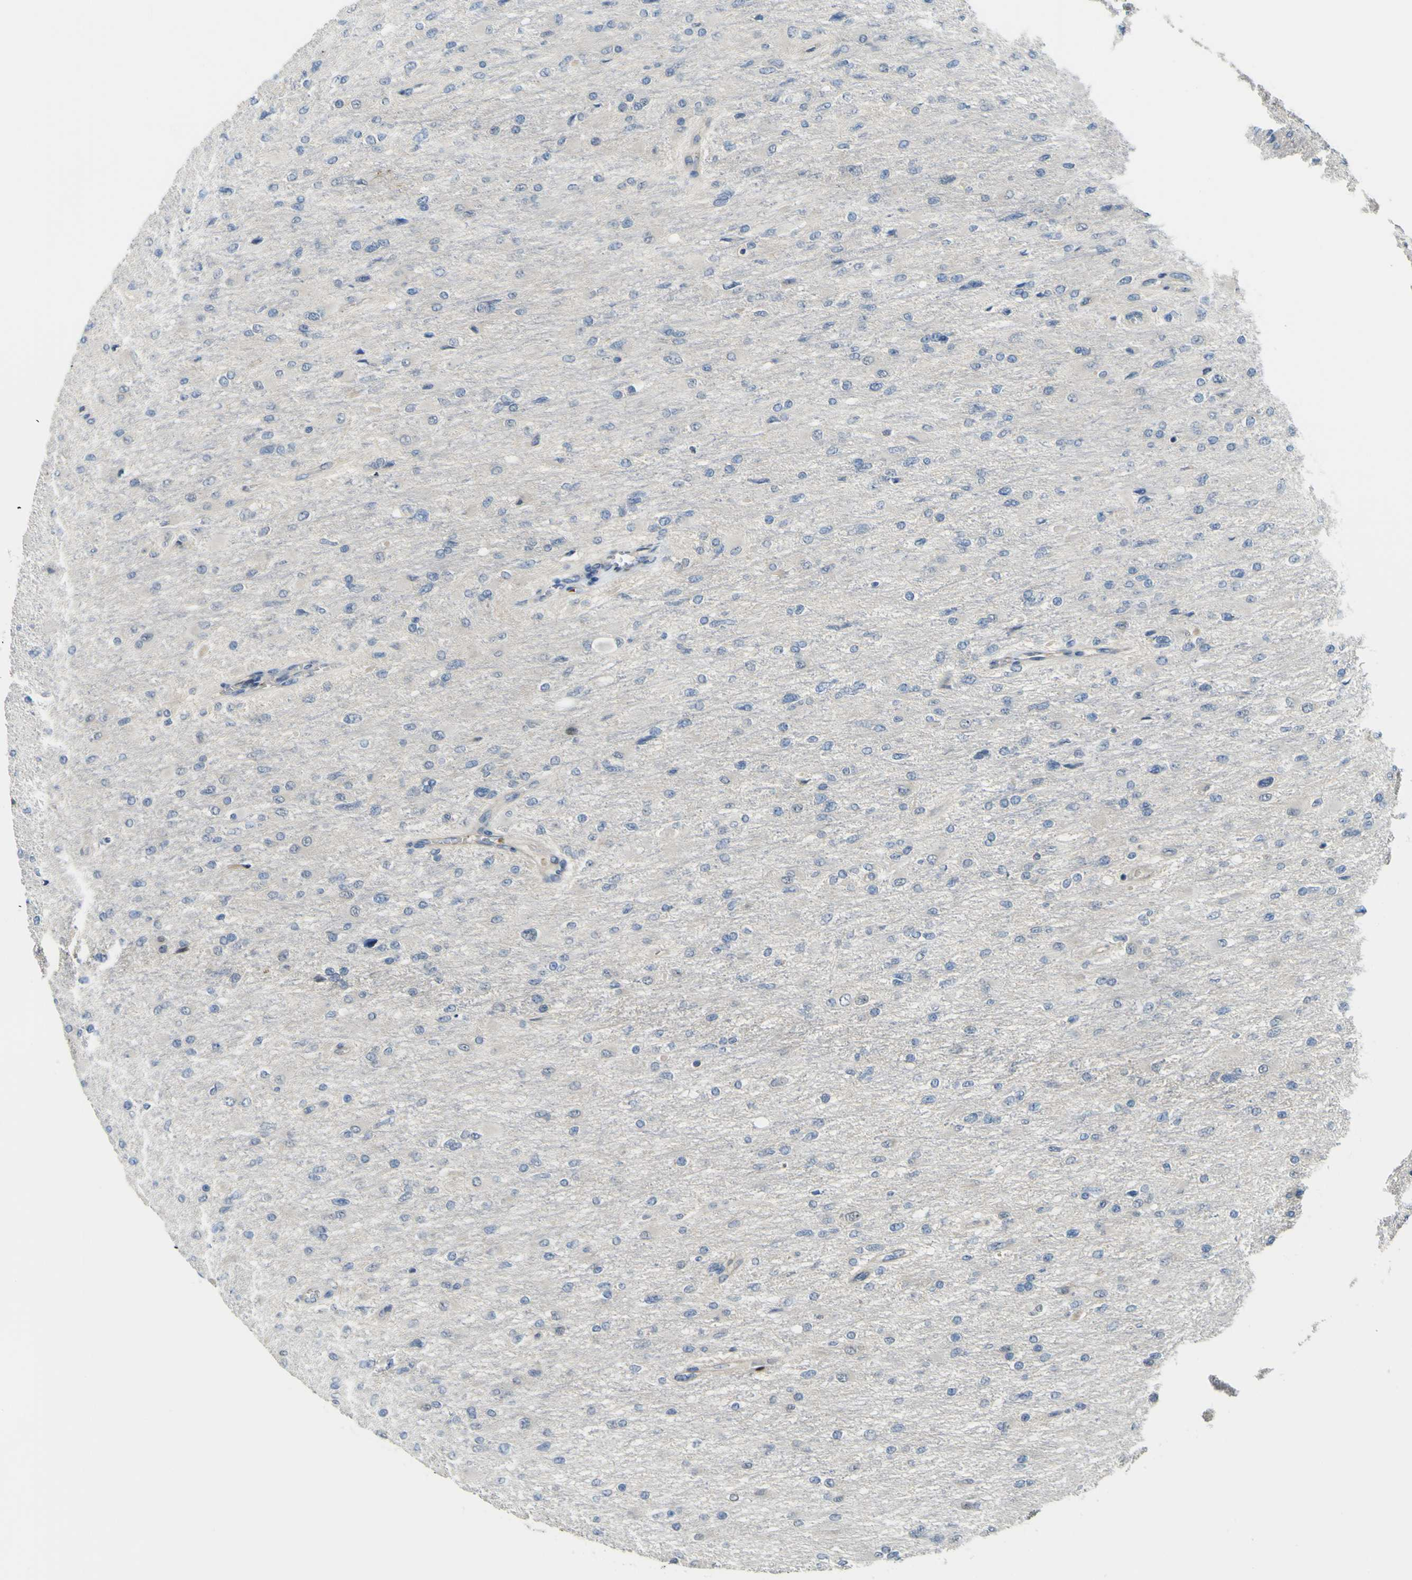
{"staining": {"intensity": "negative", "quantity": "none", "location": "none"}, "tissue": "glioma", "cell_type": "Tumor cells", "image_type": "cancer", "snomed": [{"axis": "morphology", "description": "Glioma, malignant, High grade"}, {"axis": "topography", "description": "Cerebral cortex"}], "caption": "Malignant glioma (high-grade) stained for a protein using immunohistochemistry demonstrates no expression tumor cells.", "gene": "KDM7A", "patient": {"sex": "female", "age": 36}}